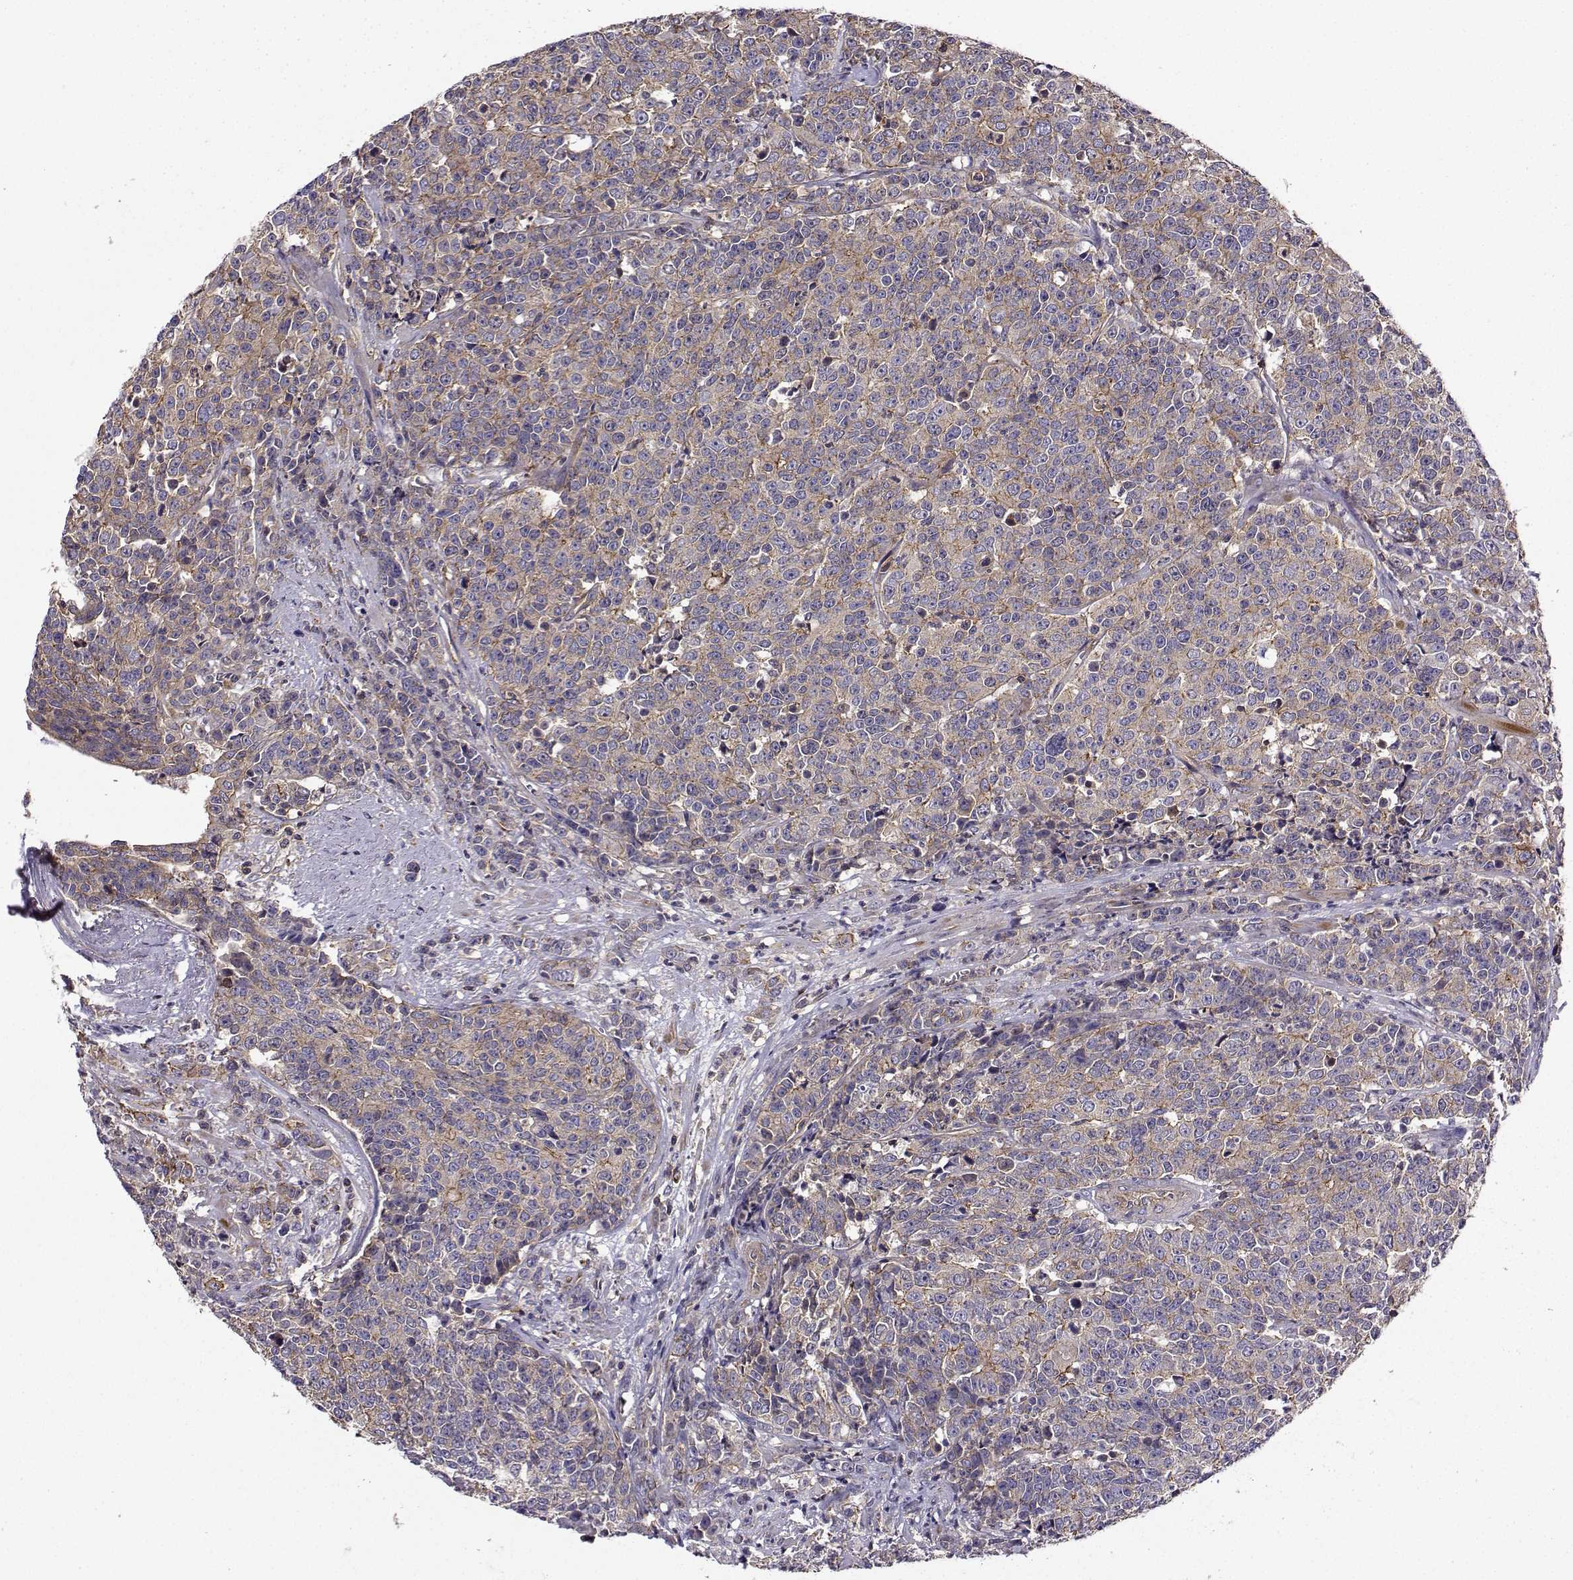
{"staining": {"intensity": "strong", "quantity": "<25%", "location": "cytoplasmic/membranous"}, "tissue": "prostate cancer", "cell_type": "Tumor cells", "image_type": "cancer", "snomed": [{"axis": "morphology", "description": "Adenocarcinoma, NOS"}, {"axis": "topography", "description": "Prostate"}], "caption": "Adenocarcinoma (prostate) tissue displays strong cytoplasmic/membranous staining in about <25% of tumor cells, visualized by immunohistochemistry.", "gene": "ITGB8", "patient": {"sex": "male", "age": 67}}